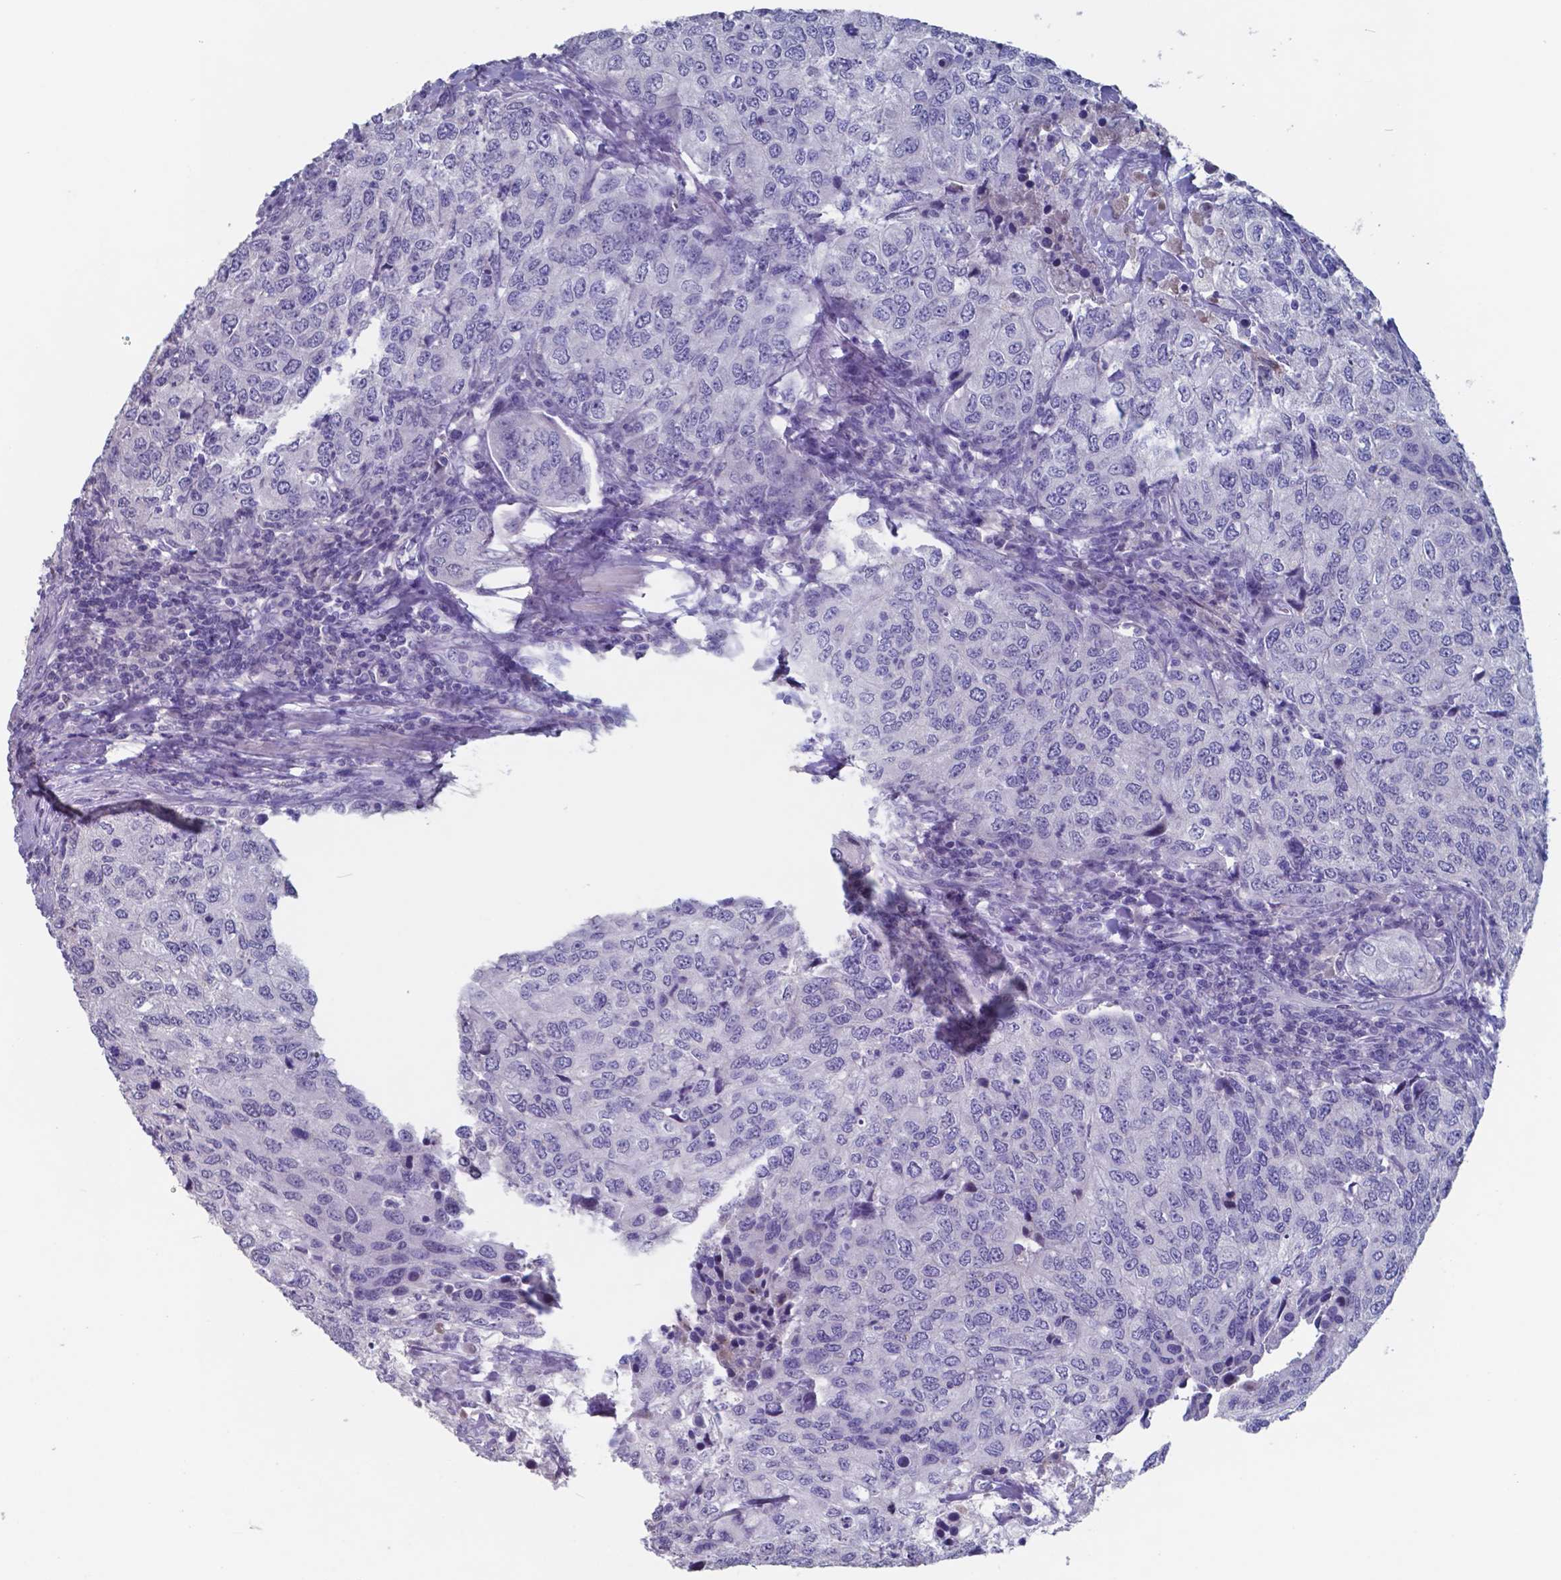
{"staining": {"intensity": "negative", "quantity": "none", "location": "none"}, "tissue": "urothelial cancer", "cell_type": "Tumor cells", "image_type": "cancer", "snomed": [{"axis": "morphology", "description": "Urothelial carcinoma, High grade"}, {"axis": "topography", "description": "Urinary bladder"}], "caption": "Tumor cells are negative for brown protein staining in urothelial carcinoma (high-grade).", "gene": "TTR", "patient": {"sex": "female", "age": 78}}